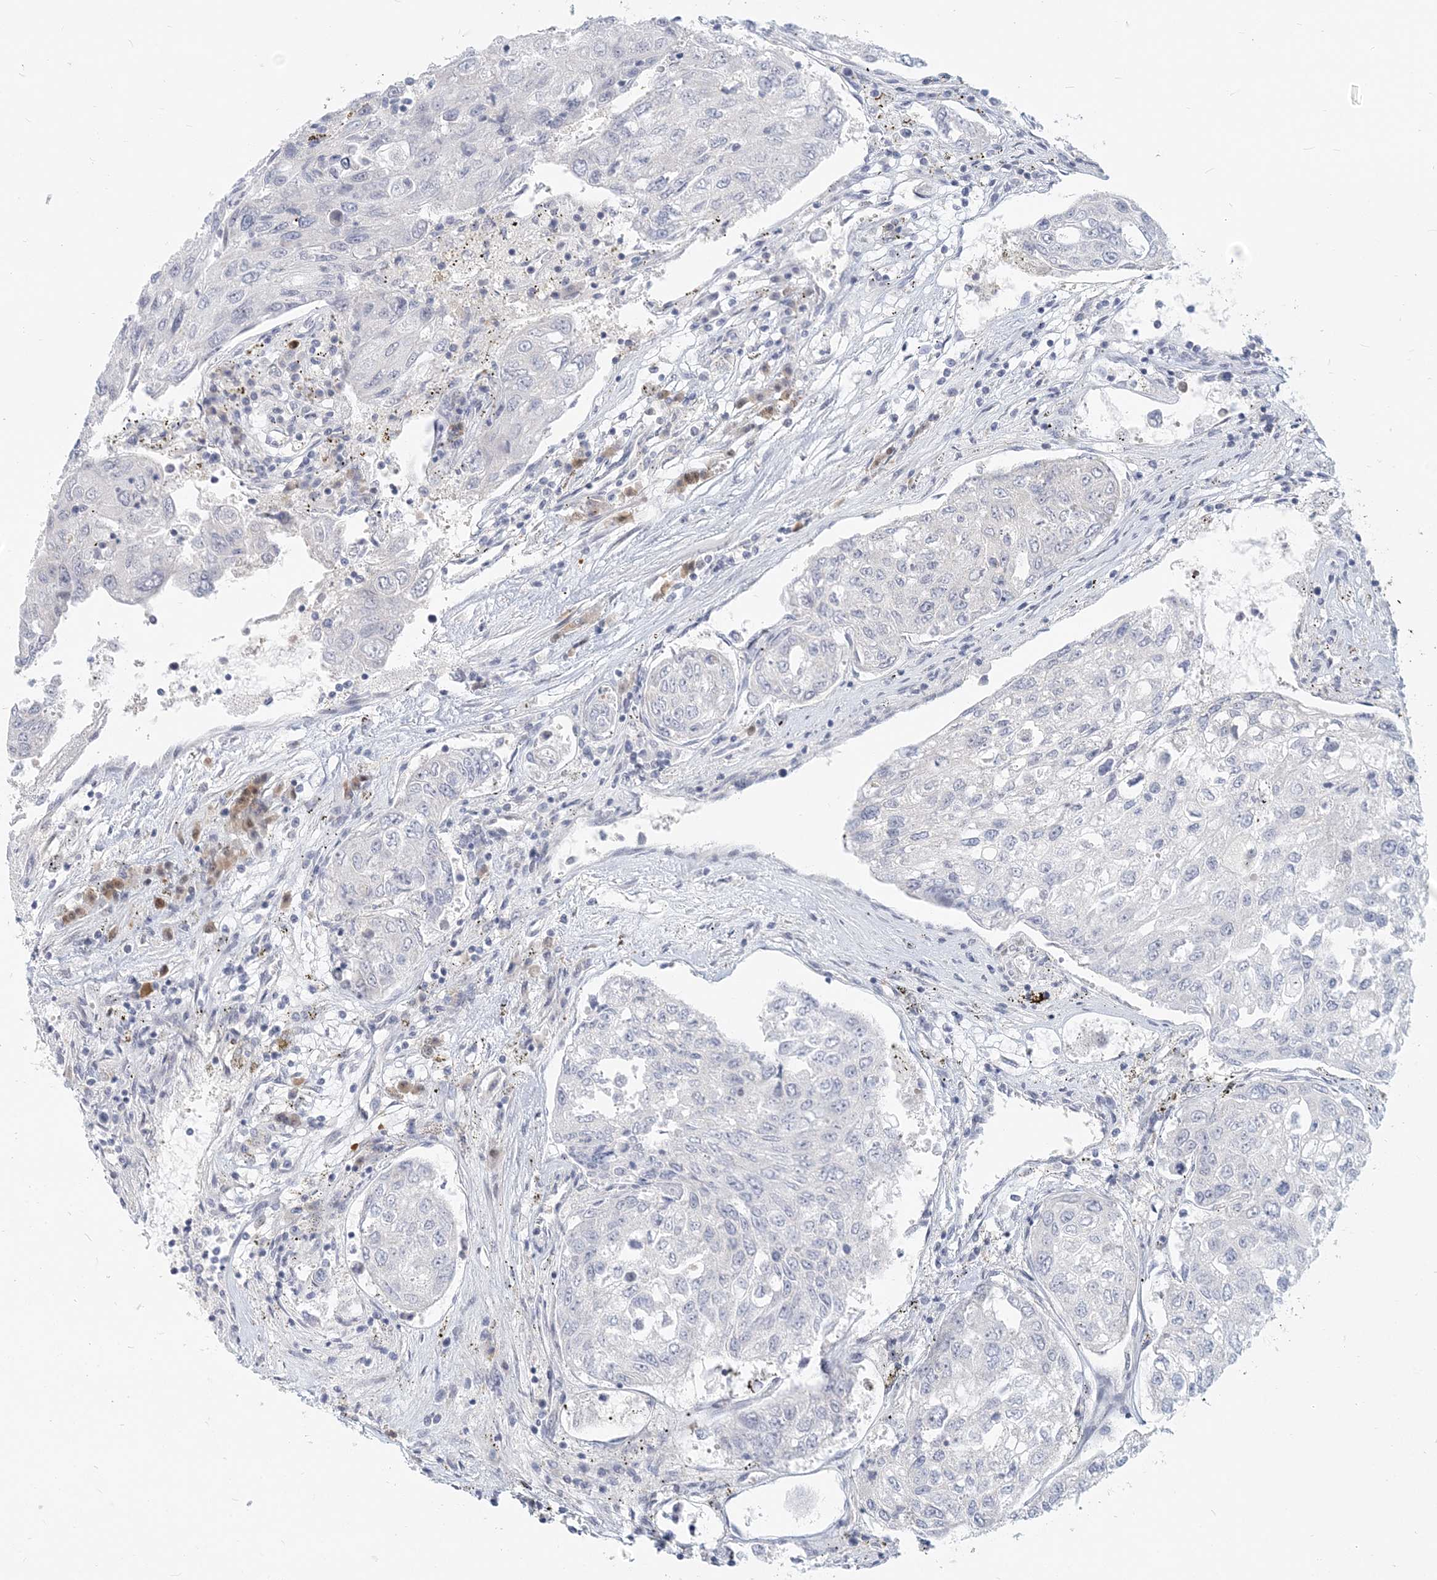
{"staining": {"intensity": "negative", "quantity": "none", "location": "none"}, "tissue": "urothelial cancer", "cell_type": "Tumor cells", "image_type": "cancer", "snomed": [{"axis": "morphology", "description": "Urothelial carcinoma, High grade"}, {"axis": "topography", "description": "Lymph node"}, {"axis": "topography", "description": "Urinary bladder"}], "caption": "A high-resolution photomicrograph shows immunohistochemistry staining of high-grade urothelial carcinoma, which demonstrates no significant positivity in tumor cells.", "gene": "GMPPA", "patient": {"sex": "male", "age": 51}}